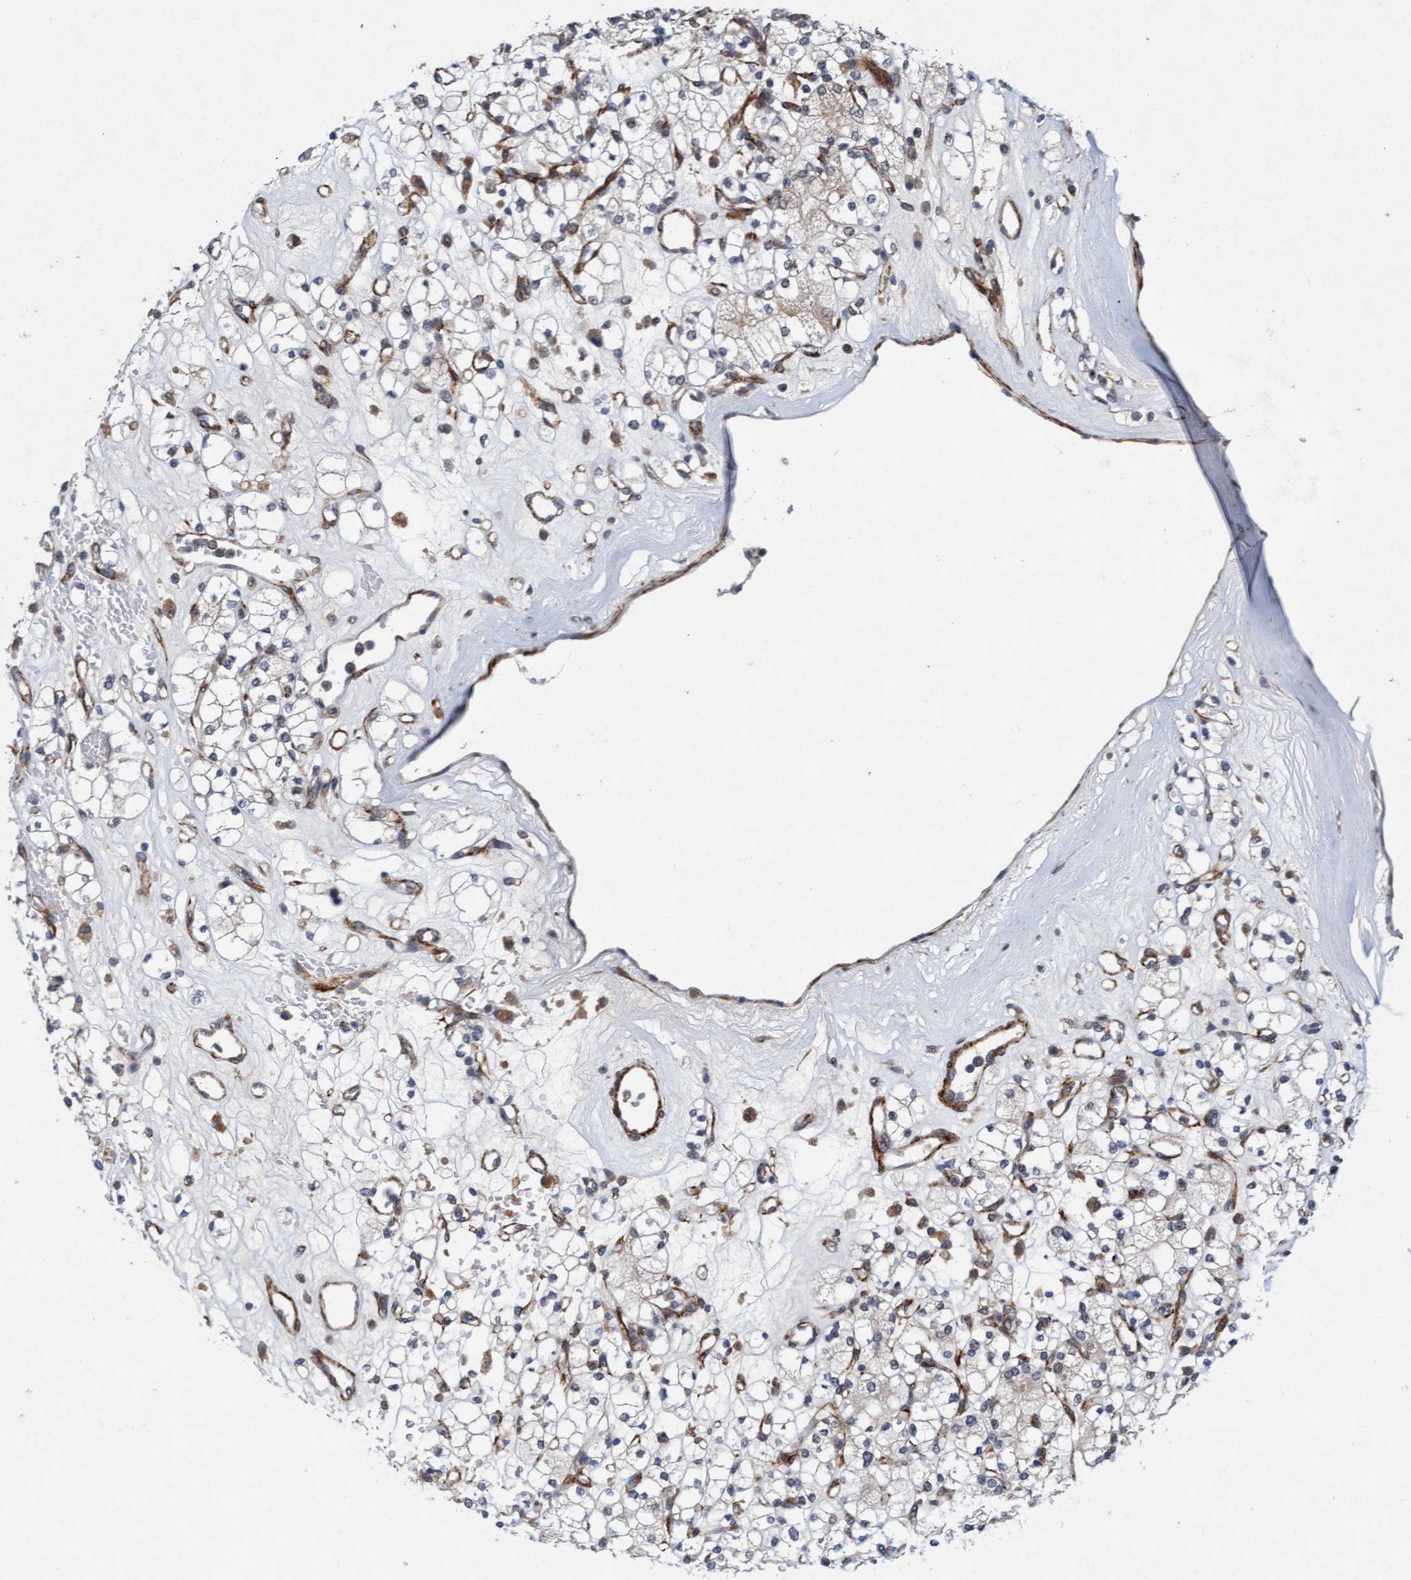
{"staining": {"intensity": "weak", "quantity": "<25%", "location": "cytoplasmic/membranous"}, "tissue": "renal cancer", "cell_type": "Tumor cells", "image_type": "cancer", "snomed": [{"axis": "morphology", "description": "Adenocarcinoma, NOS"}, {"axis": "topography", "description": "Kidney"}], "caption": "Histopathology image shows no protein staining in tumor cells of renal cancer (adenocarcinoma) tissue. (Brightfield microscopy of DAB (3,3'-diaminobenzidine) IHC at high magnification).", "gene": "TMEM70", "patient": {"sex": "male", "age": 77}}